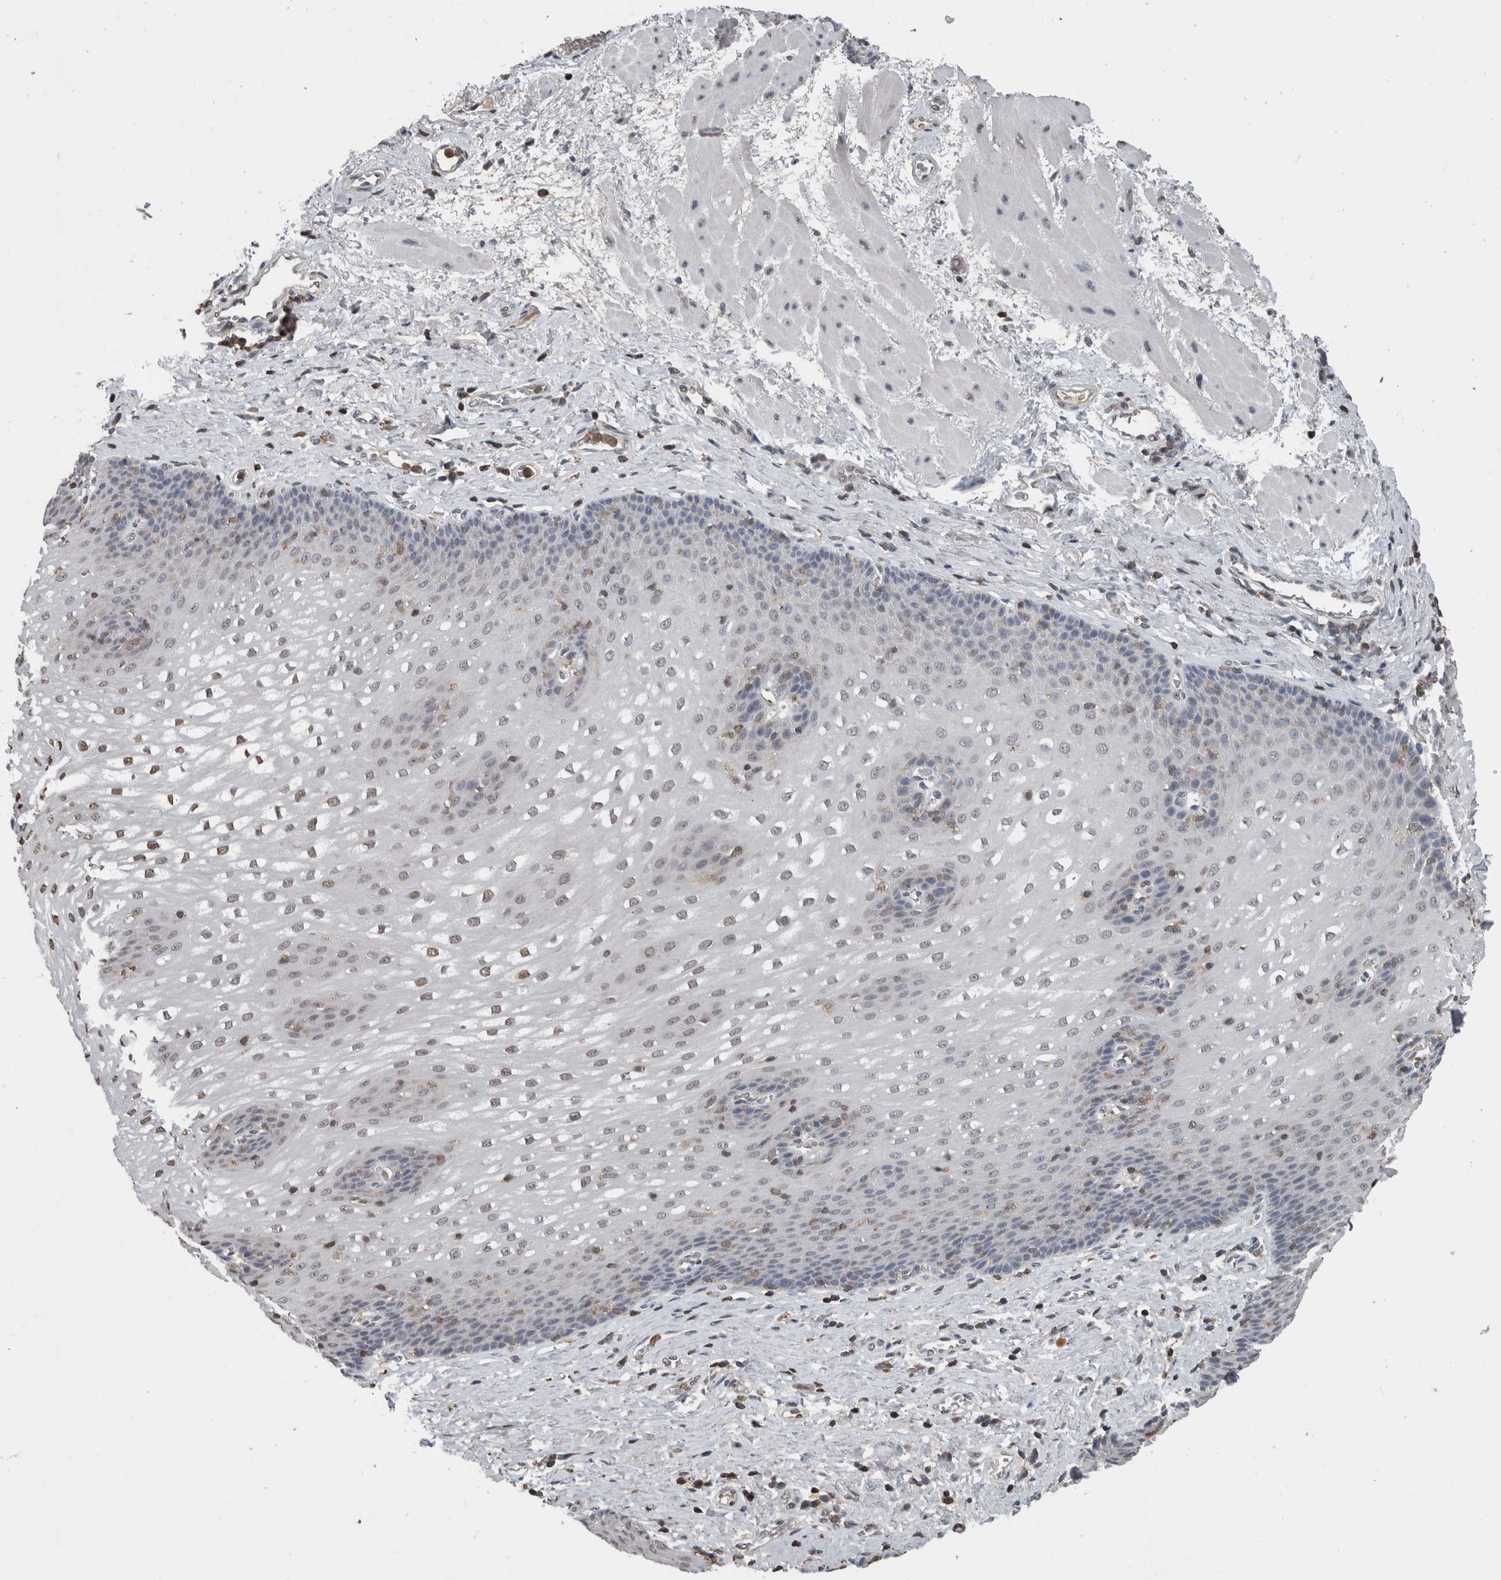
{"staining": {"intensity": "moderate", "quantity": "<25%", "location": "nuclear"}, "tissue": "esophagus", "cell_type": "Squamous epithelial cells", "image_type": "normal", "snomed": [{"axis": "morphology", "description": "Normal tissue, NOS"}, {"axis": "topography", "description": "Esophagus"}], "caption": "DAB (3,3'-diaminobenzidine) immunohistochemical staining of normal human esophagus reveals moderate nuclear protein positivity in approximately <25% of squamous epithelial cells. The protein of interest is stained brown, and the nuclei are stained in blue (DAB (3,3'-diaminobenzidine) IHC with brightfield microscopy, high magnification).", "gene": "MAFF", "patient": {"sex": "male", "age": 48}}